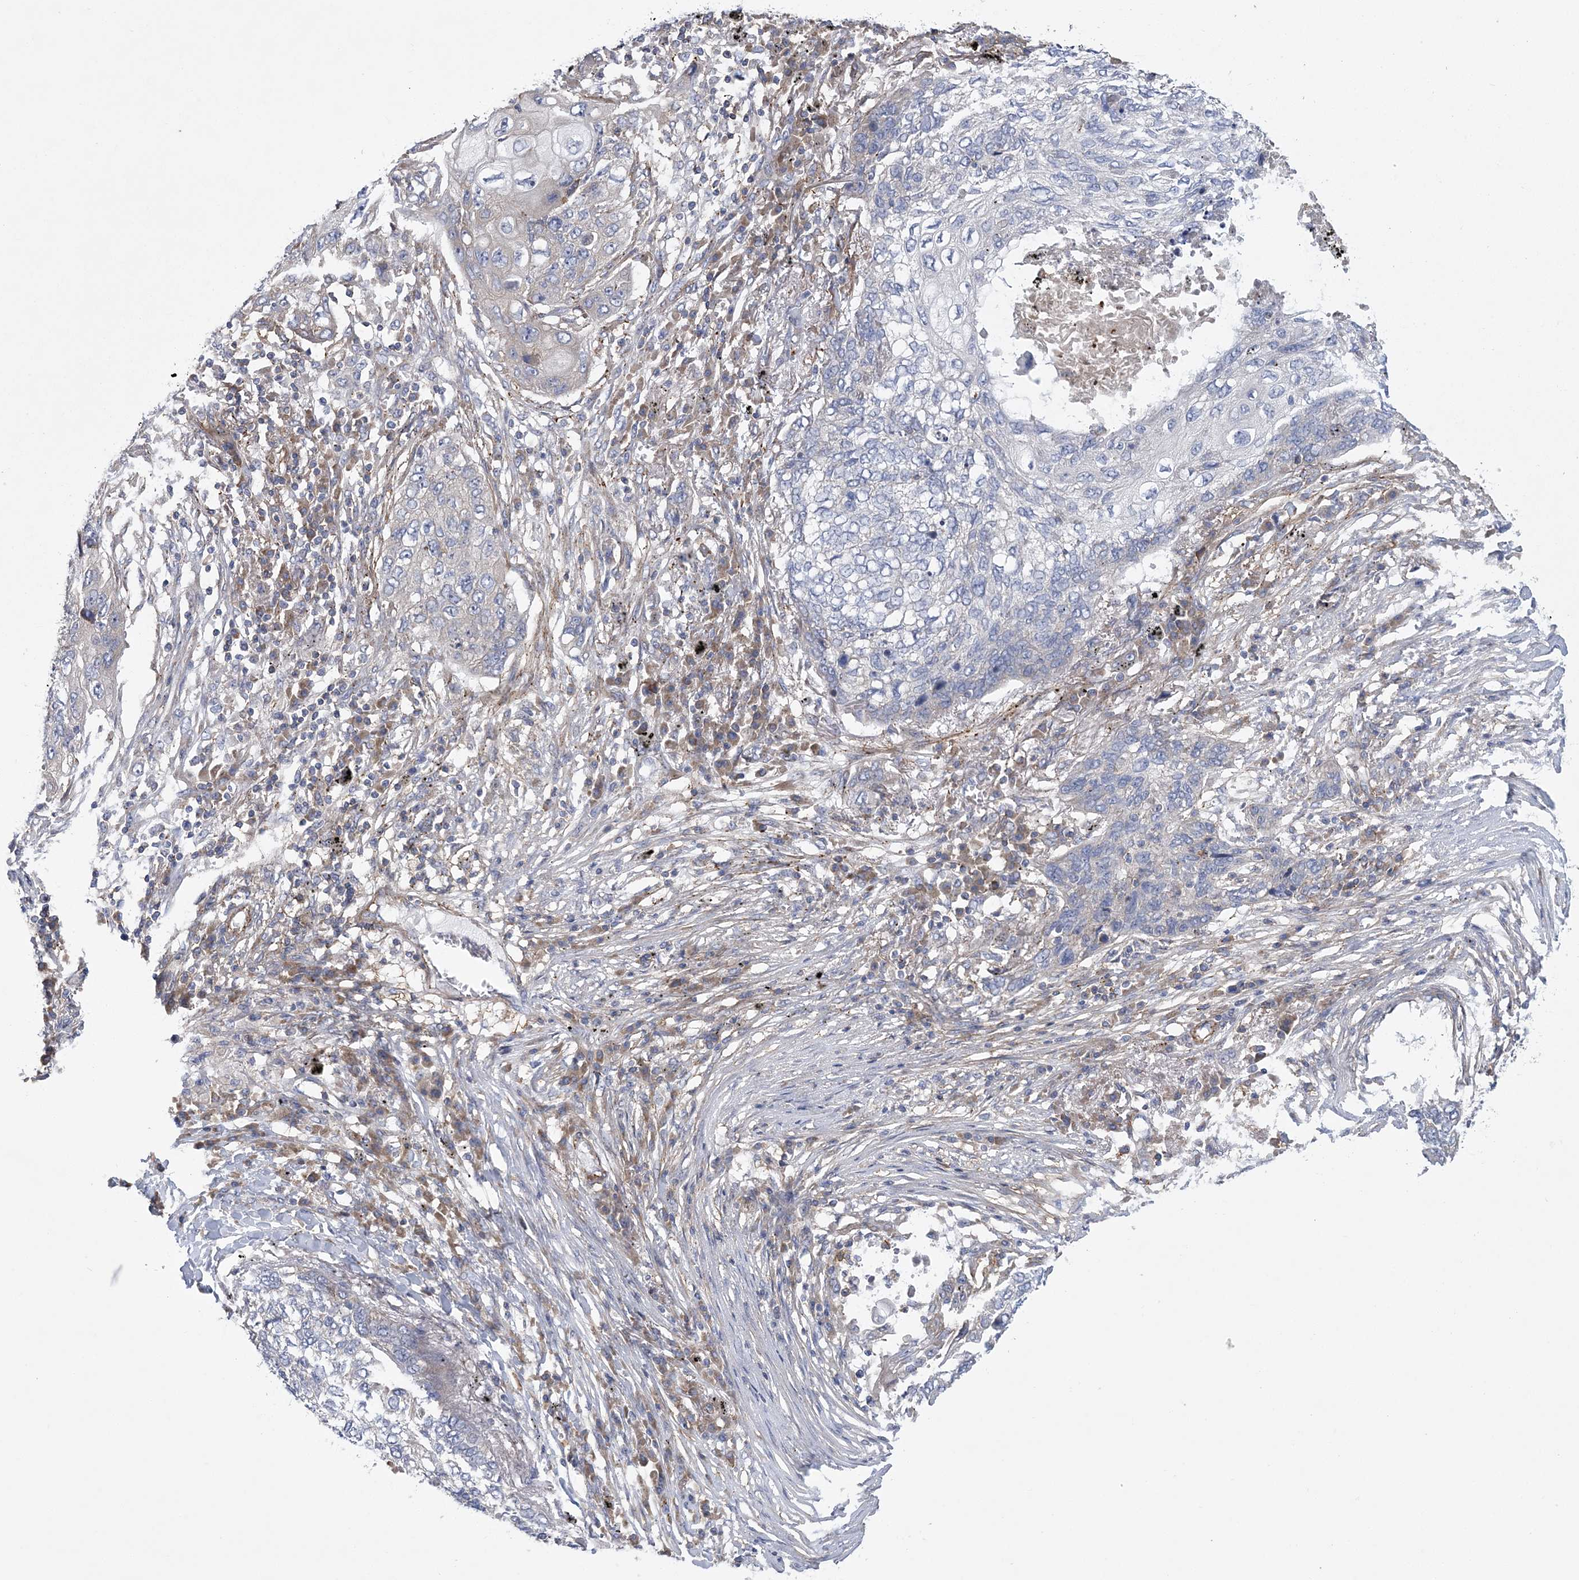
{"staining": {"intensity": "negative", "quantity": "none", "location": "none"}, "tissue": "lung cancer", "cell_type": "Tumor cells", "image_type": "cancer", "snomed": [{"axis": "morphology", "description": "Squamous cell carcinoma, NOS"}, {"axis": "topography", "description": "Lung"}], "caption": "Immunohistochemistry (IHC) histopathology image of neoplastic tissue: squamous cell carcinoma (lung) stained with DAB shows no significant protein staining in tumor cells.", "gene": "ARSJ", "patient": {"sex": "female", "age": 63}}